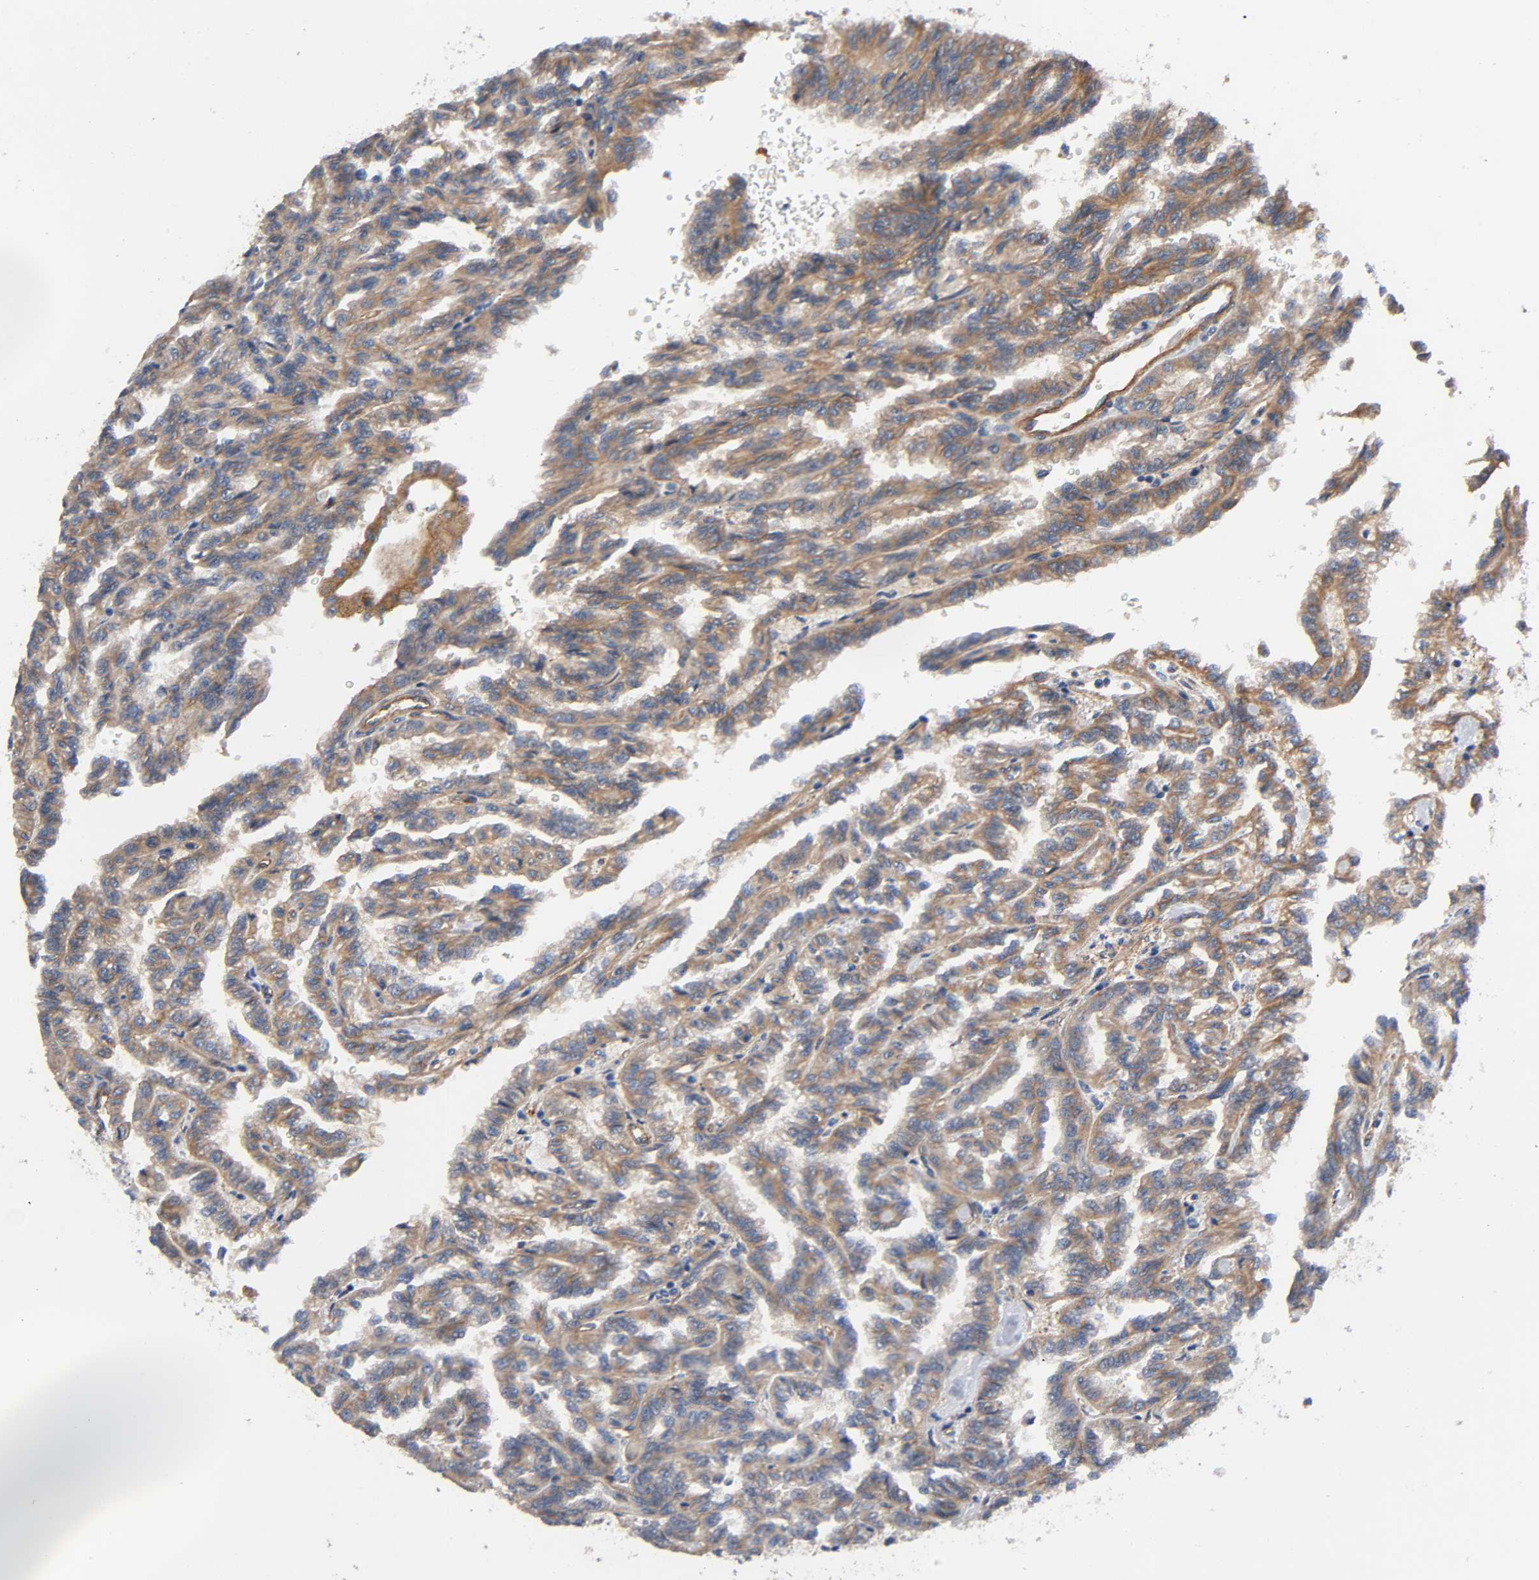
{"staining": {"intensity": "moderate", "quantity": ">75%", "location": "cytoplasmic/membranous"}, "tissue": "renal cancer", "cell_type": "Tumor cells", "image_type": "cancer", "snomed": [{"axis": "morphology", "description": "Inflammation, NOS"}, {"axis": "morphology", "description": "Adenocarcinoma, NOS"}, {"axis": "topography", "description": "Kidney"}], "caption": "Tumor cells demonstrate medium levels of moderate cytoplasmic/membranous positivity in about >75% of cells in renal cancer.", "gene": "MARS1", "patient": {"sex": "male", "age": 68}}